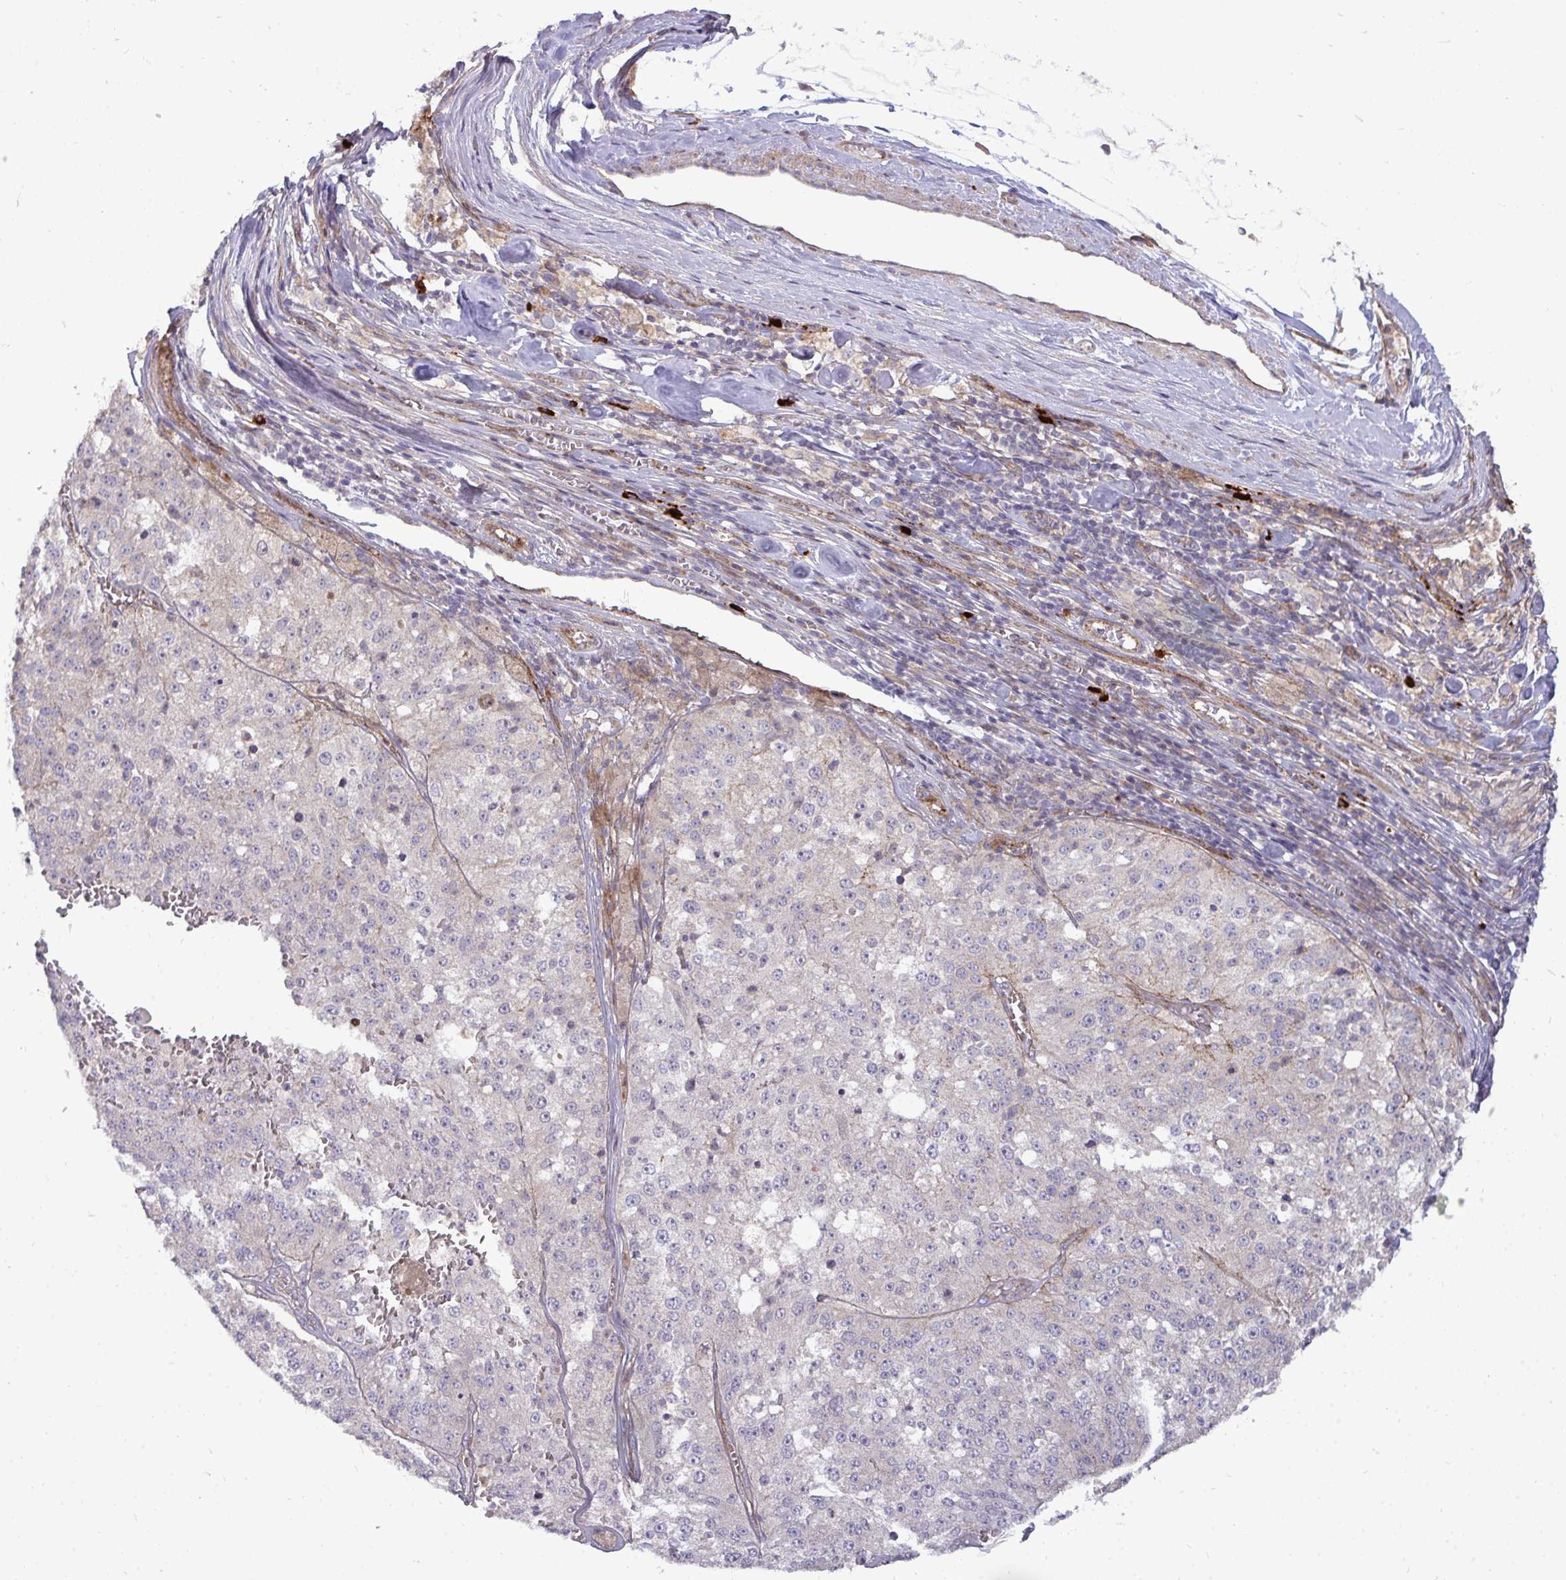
{"staining": {"intensity": "negative", "quantity": "none", "location": "none"}, "tissue": "melanoma", "cell_type": "Tumor cells", "image_type": "cancer", "snomed": [{"axis": "morphology", "description": "Malignant melanoma, Metastatic site"}, {"axis": "topography", "description": "Lymph node"}], "caption": "IHC photomicrograph of melanoma stained for a protein (brown), which exhibits no positivity in tumor cells. (DAB IHC visualized using brightfield microscopy, high magnification).", "gene": "SH2D1B", "patient": {"sex": "female", "age": 64}}